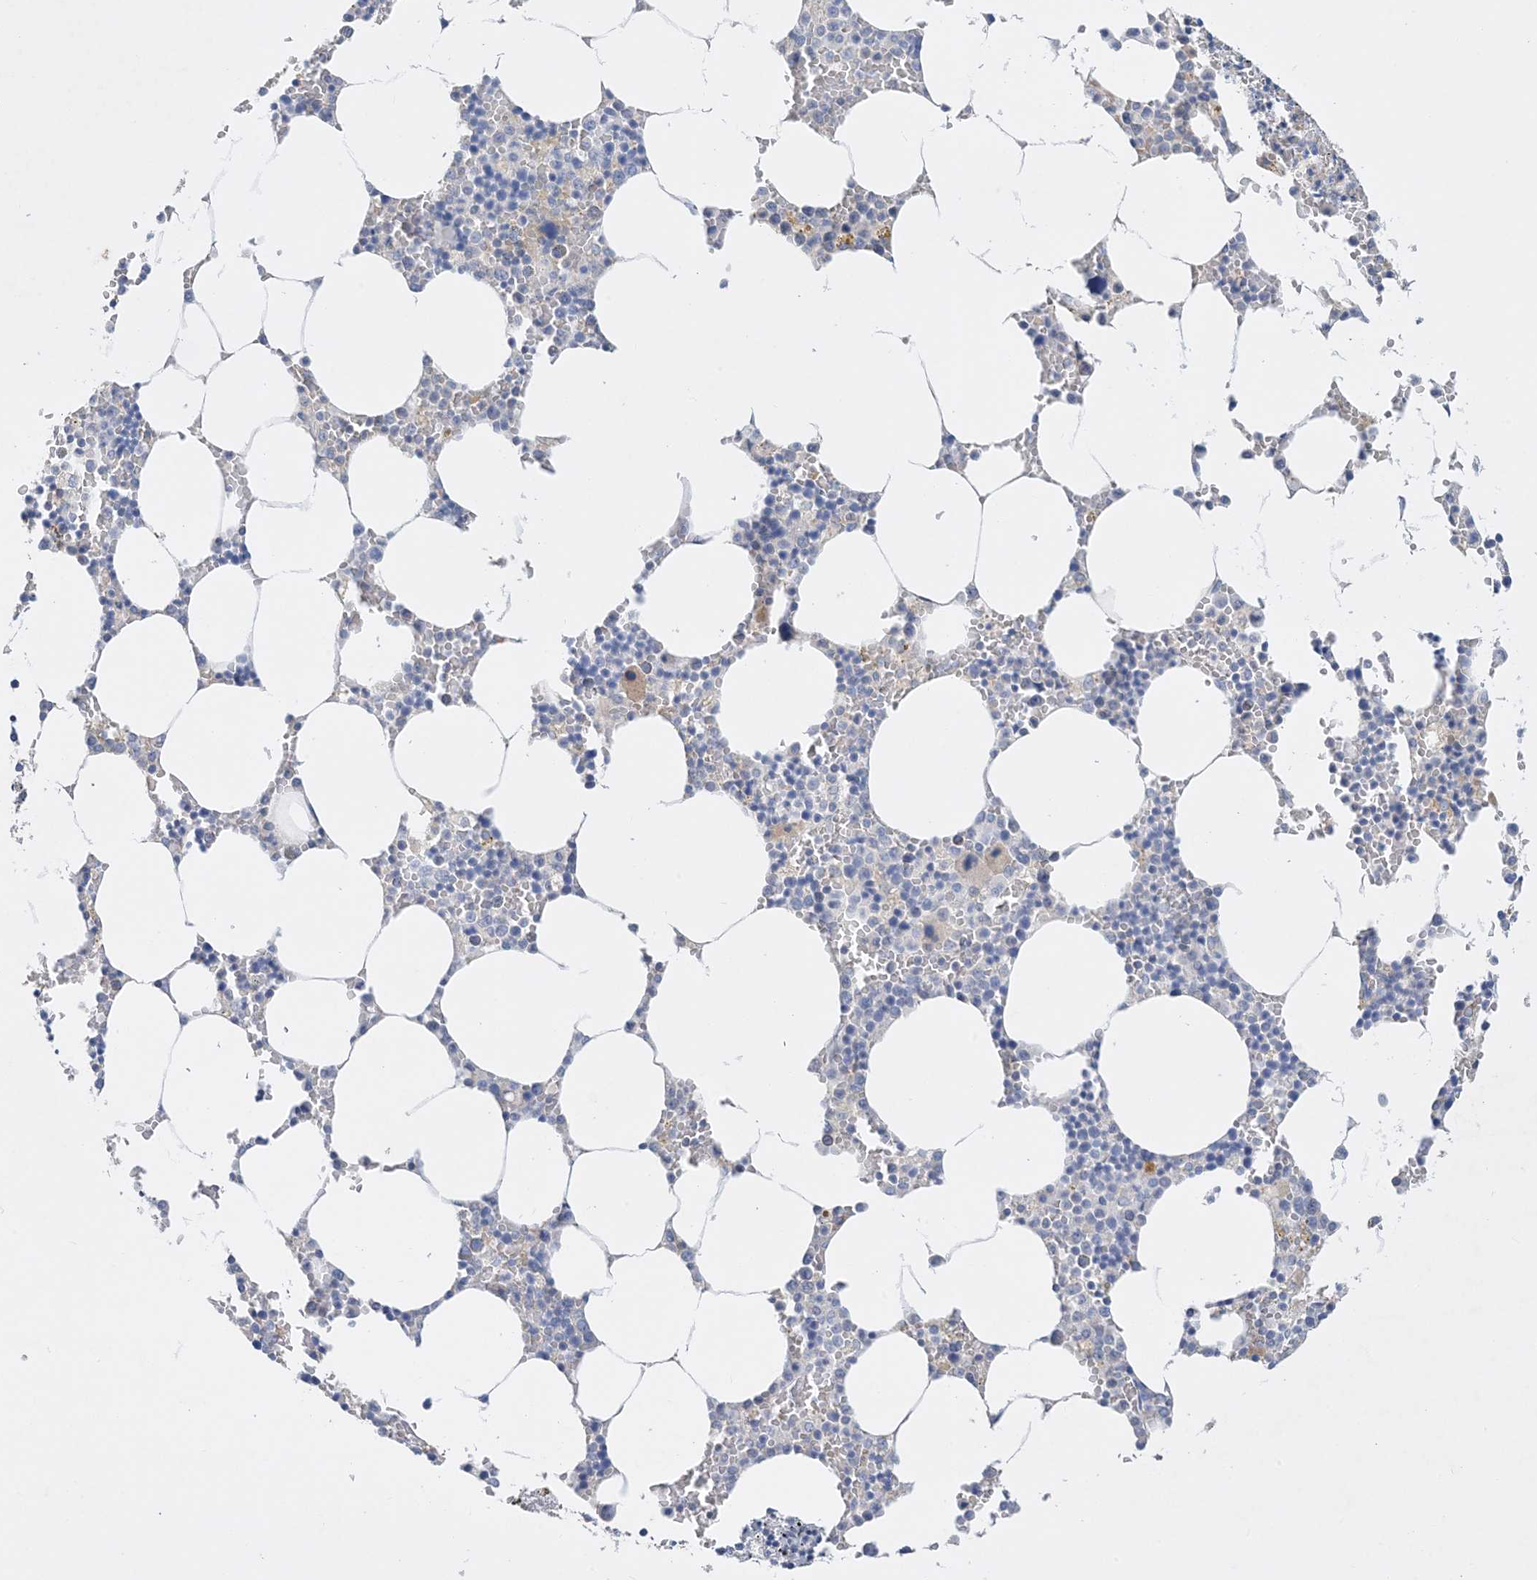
{"staining": {"intensity": "moderate", "quantity": "<25%", "location": "cytoplasmic/membranous"}, "tissue": "bone marrow", "cell_type": "Hematopoietic cells", "image_type": "normal", "snomed": [{"axis": "morphology", "description": "Normal tissue, NOS"}, {"axis": "topography", "description": "Bone marrow"}], "caption": "Brown immunohistochemical staining in normal bone marrow reveals moderate cytoplasmic/membranous positivity in about <25% of hematopoietic cells. Using DAB (brown) and hematoxylin (blue) stains, captured at high magnification using brightfield microscopy.", "gene": "KPRP", "patient": {"sex": "male", "age": 70}}